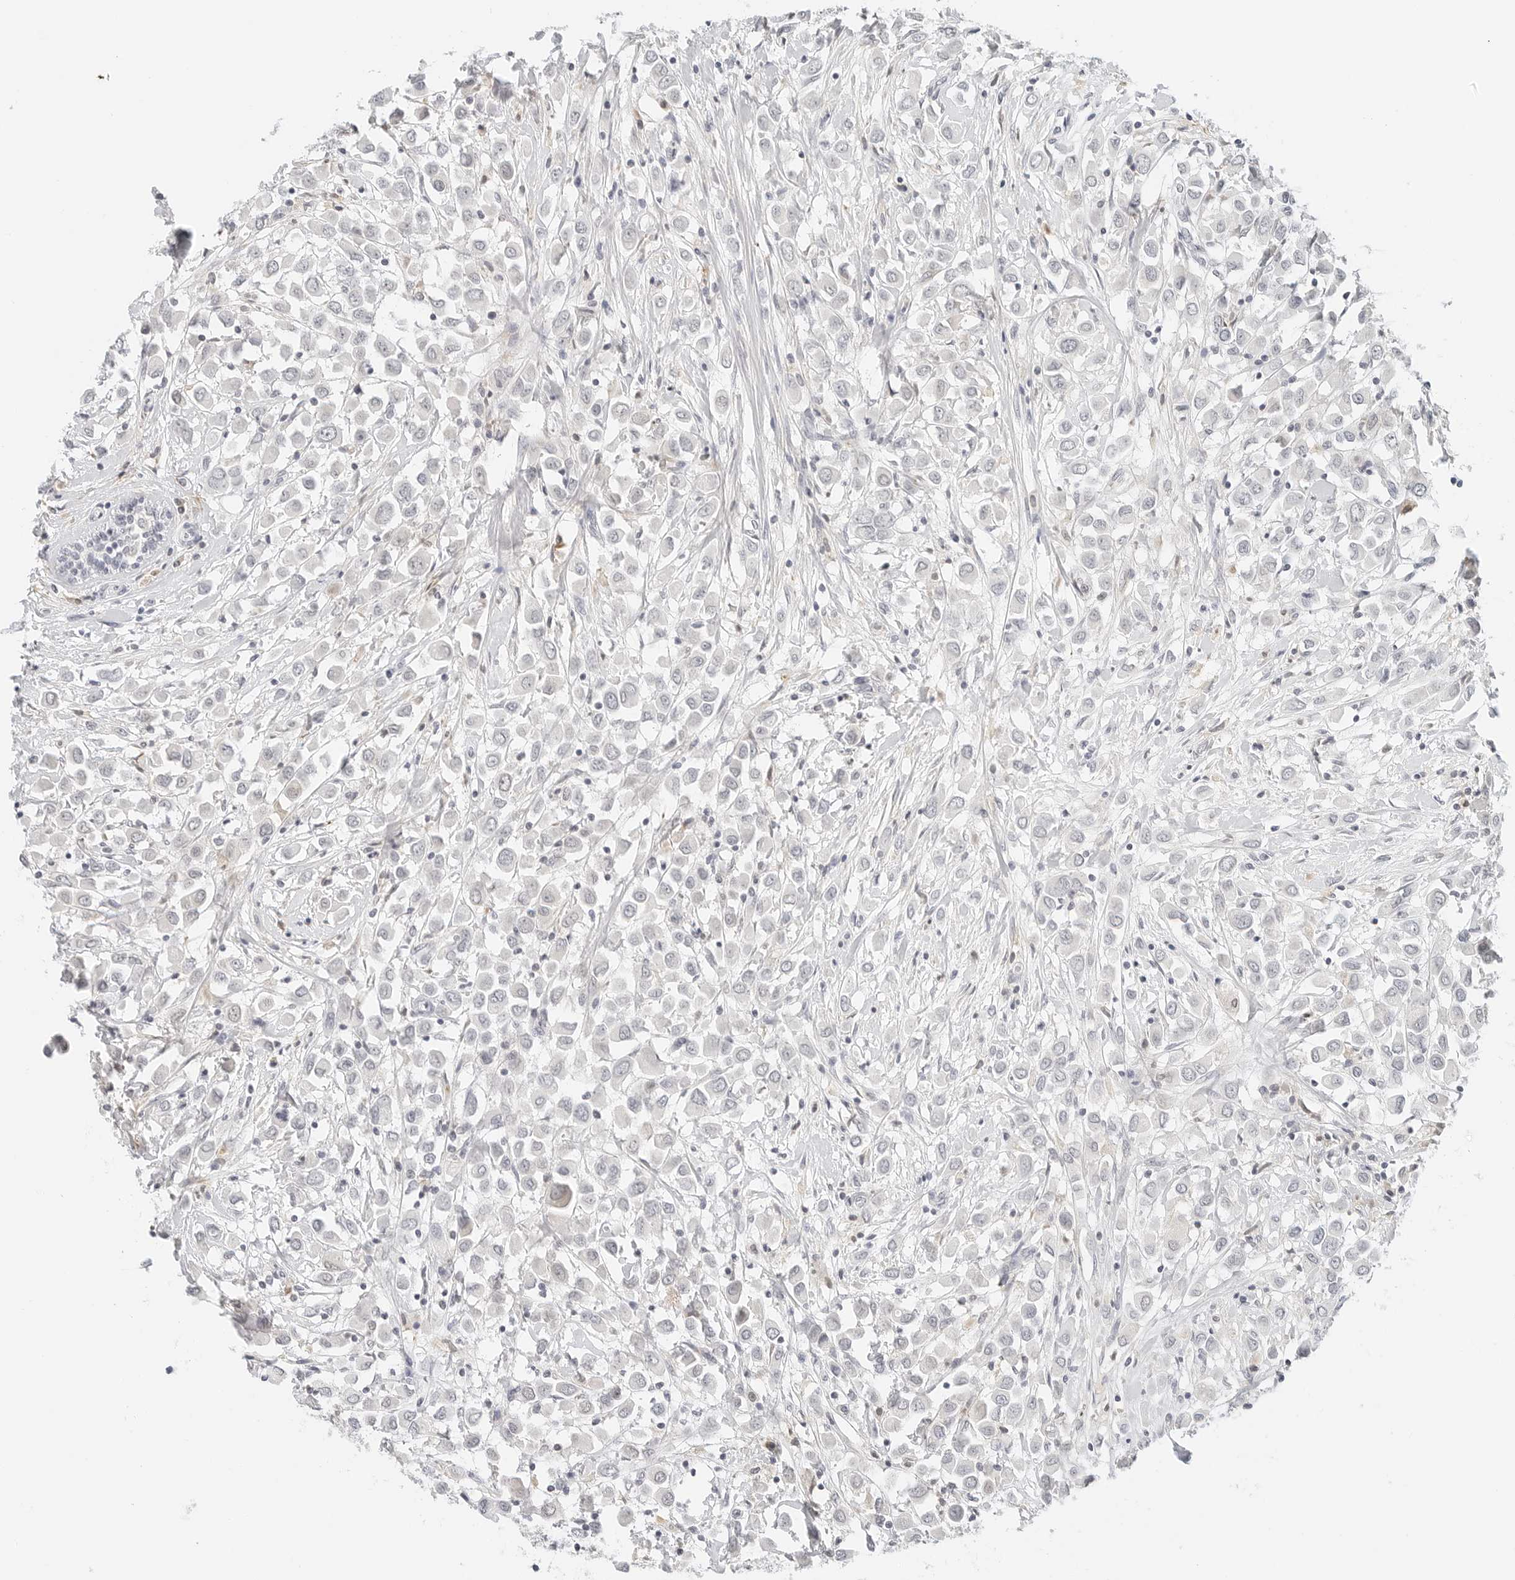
{"staining": {"intensity": "negative", "quantity": "none", "location": "none"}, "tissue": "breast cancer", "cell_type": "Tumor cells", "image_type": "cancer", "snomed": [{"axis": "morphology", "description": "Duct carcinoma"}, {"axis": "topography", "description": "Breast"}], "caption": "The immunohistochemistry (IHC) photomicrograph has no significant positivity in tumor cells of breast intraductal carcinoma tissue.", "gene": "NEO1", "patient": {"sex": "female", "age": 61}}